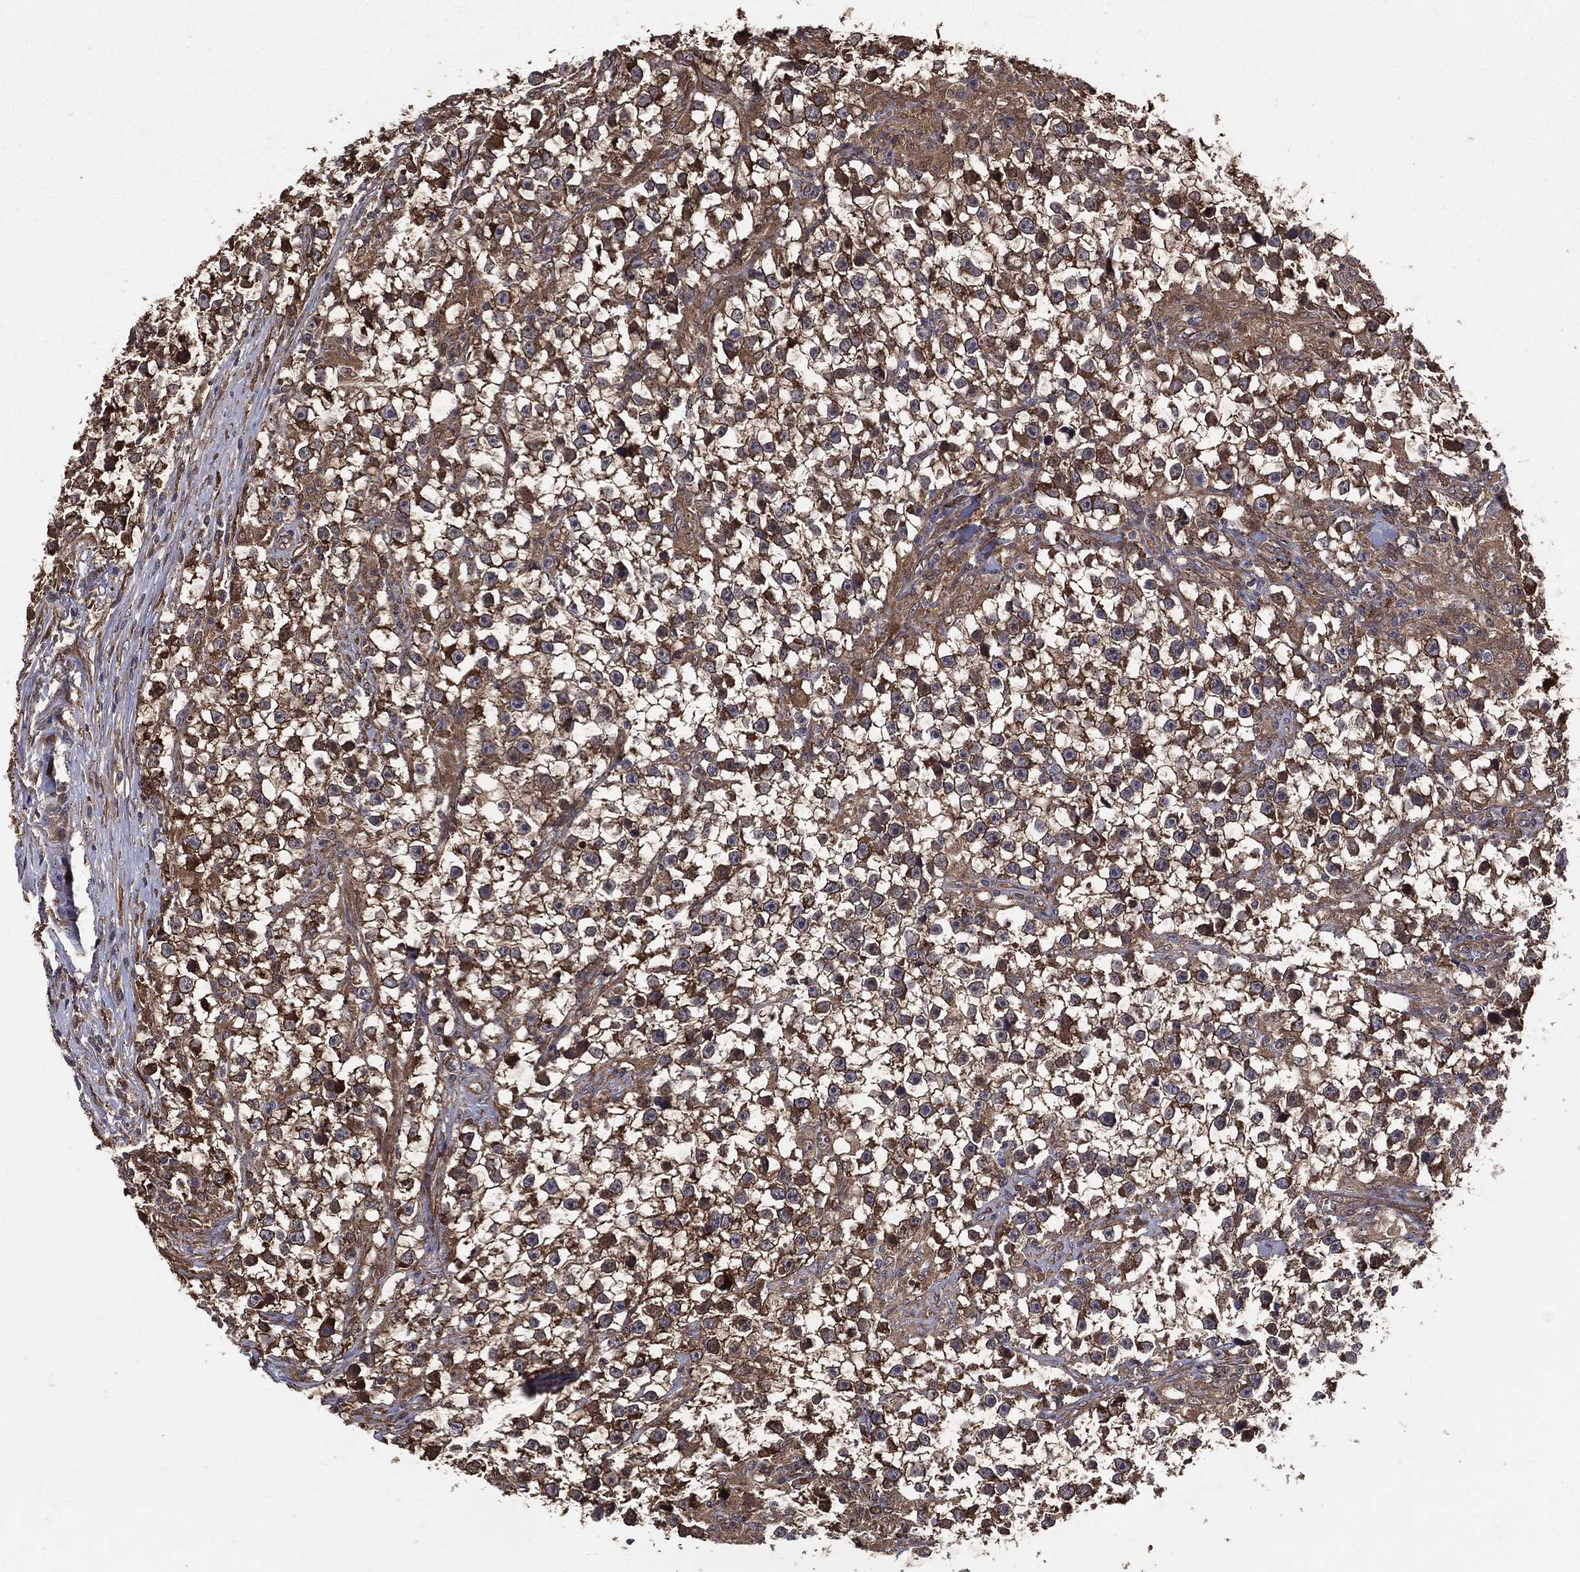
{"staining": {"intensity": "moderate", "quantity": "25%-75%", "location": "cytoplasmic/membranous"}, "tissue": "testis cancer", "cell_type": "Tumor cells", "image_type": "cancer", "snomed": [{"axis": "morphology", "description": "Seminoma, NOS"}, {"axis": "topography", "description": "Testis"}], "caption": "Immunohistochemistry (IHC) of testis seminoma demonstrates medium levels of moderate cytoplasmic/membranous expression in about 25%-75% of tumor cells.", "gene": "DPYSL2", "patient": {"sex": "male", "age": 59}}